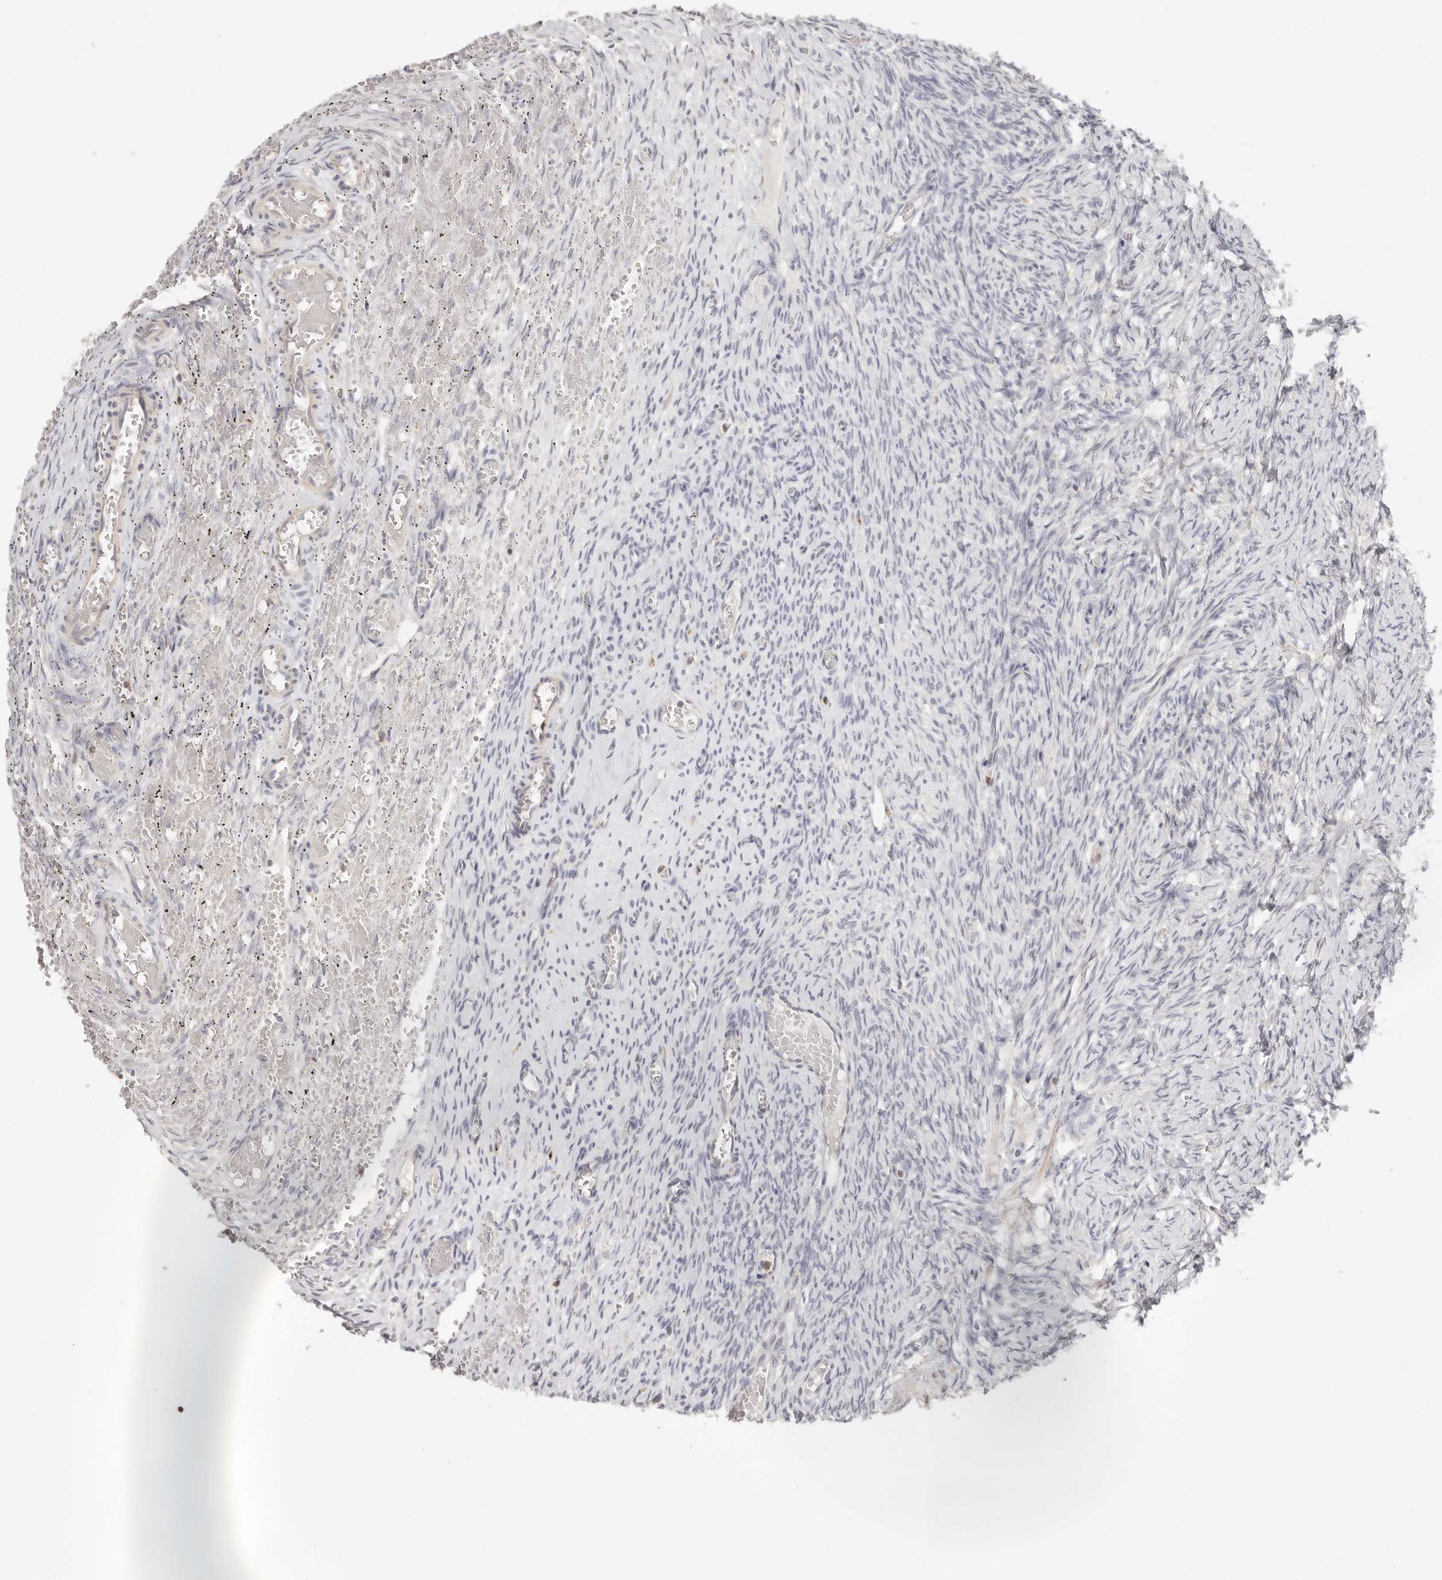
{"staining": {"intensity": "negative", "quantity": "none", "location": "none"}, "tissue": "ovary", "cell_type": "Follicle cells", "image_type": "normal", "snomed": [{"axis": "morphology", "description": "Adenocarcinoma, NOS"}, {"axis": "topography", "description": "Endometrium"}], "caption": "The immunohistochemistry image has no significant staining in follicle cells of ovary.", "gene": "ANXA9", "patient": {"sex": "female", "age": 32}}